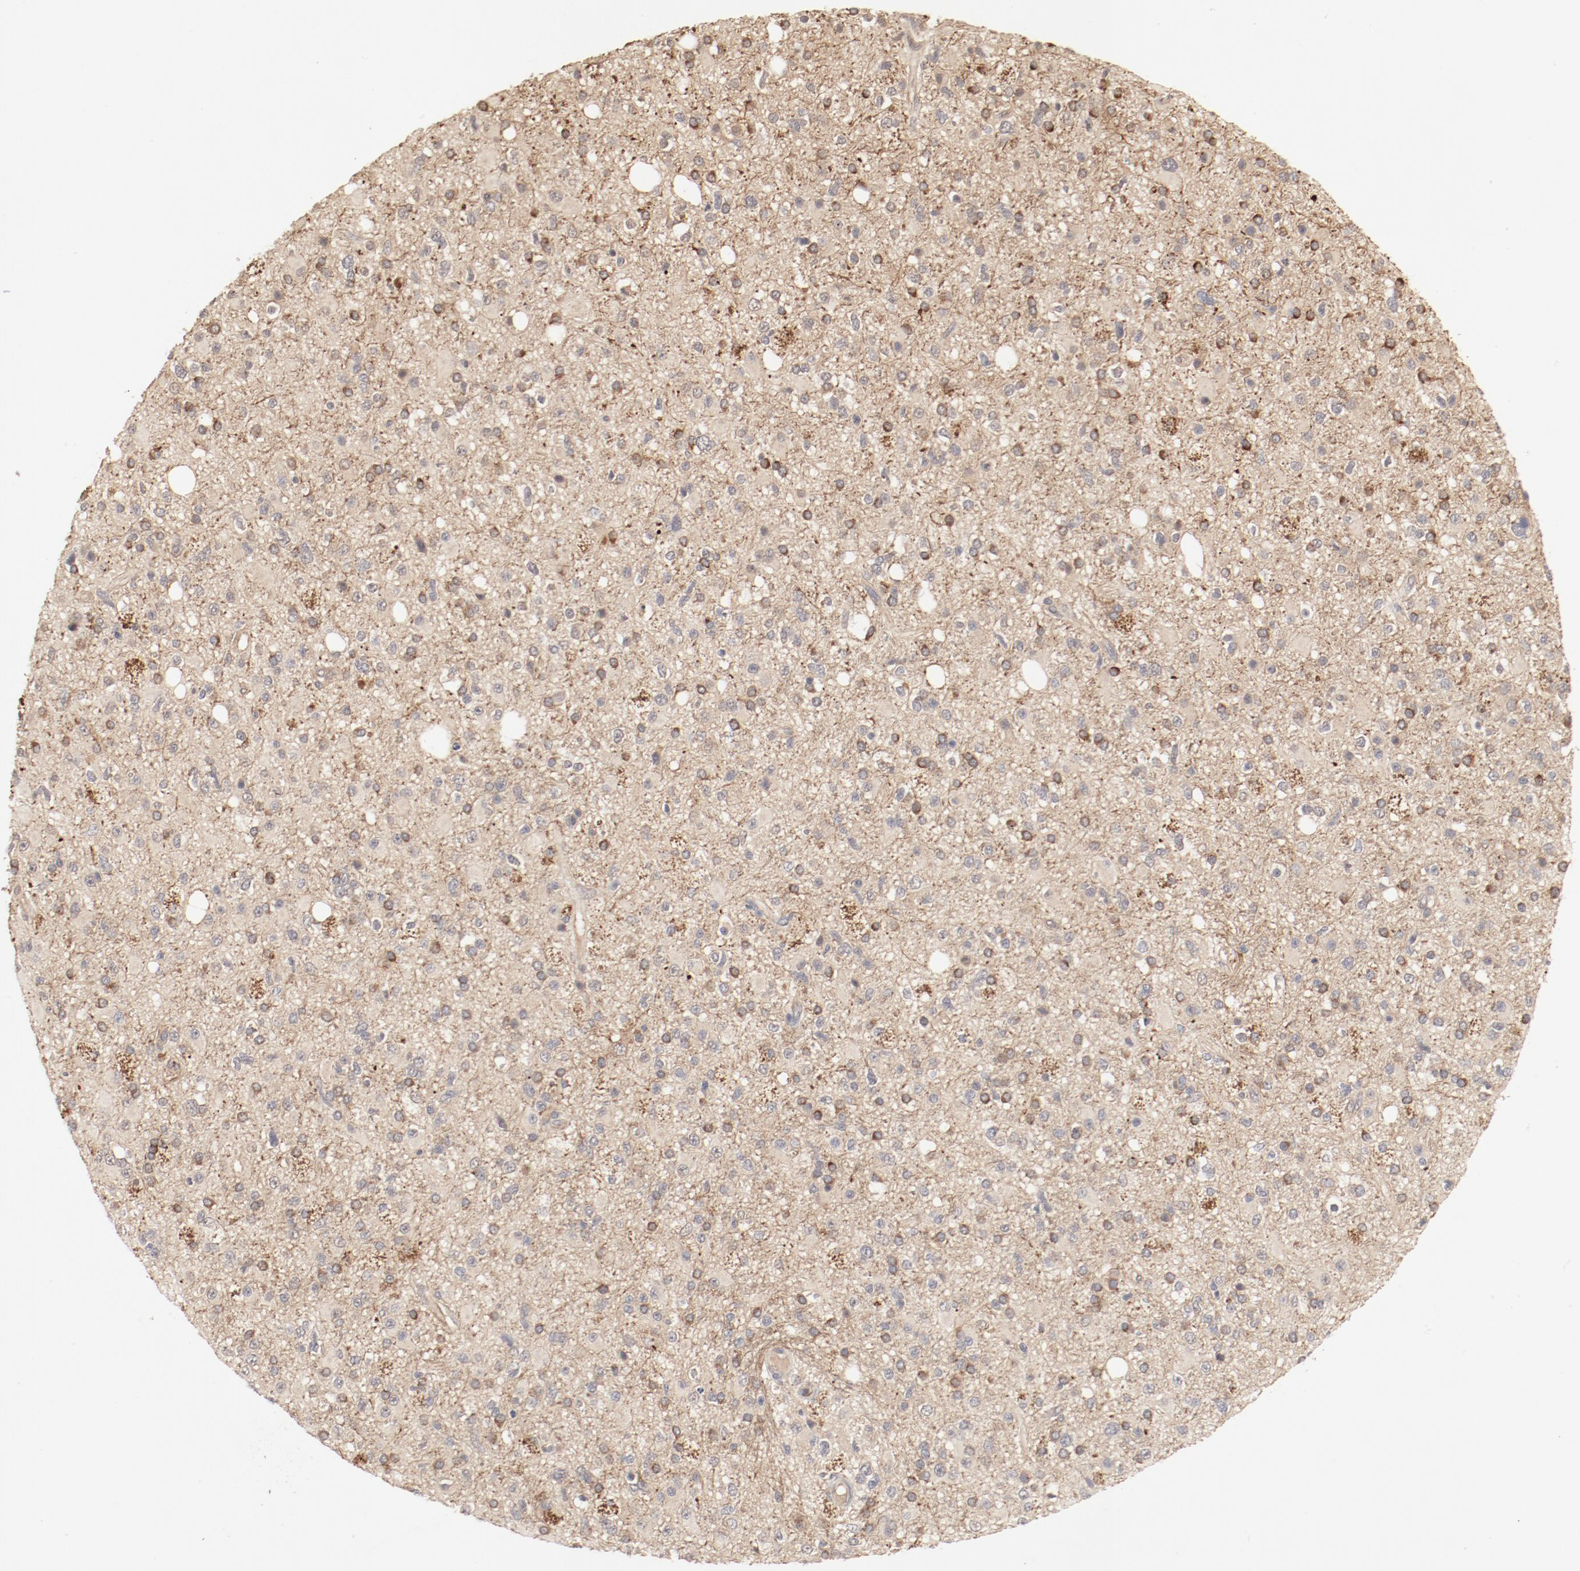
{"staining": {"intensity": "strong", "quantity": "25%-75%", "location": "cytoplasmic/membranous"}, "tissue": "glioma", "cell_type": "Tumor cells", "image_type": "cancer", "snomed": [{"axis": "morphology", "description": "Glioma, malignant, High grade"}, {"axis": "topography", "description": "Brain"}], "caption": "Immunohistochemistry (IHC) of human malignant glioma (high-grade) shows high levels of strong cytoplasmic/membranous staining in approximately 25%-75% of tumor cells. Nuclei are stained in blue.", "gene": "IL3RA", "patient": {"sex": "male", "age": 33}}